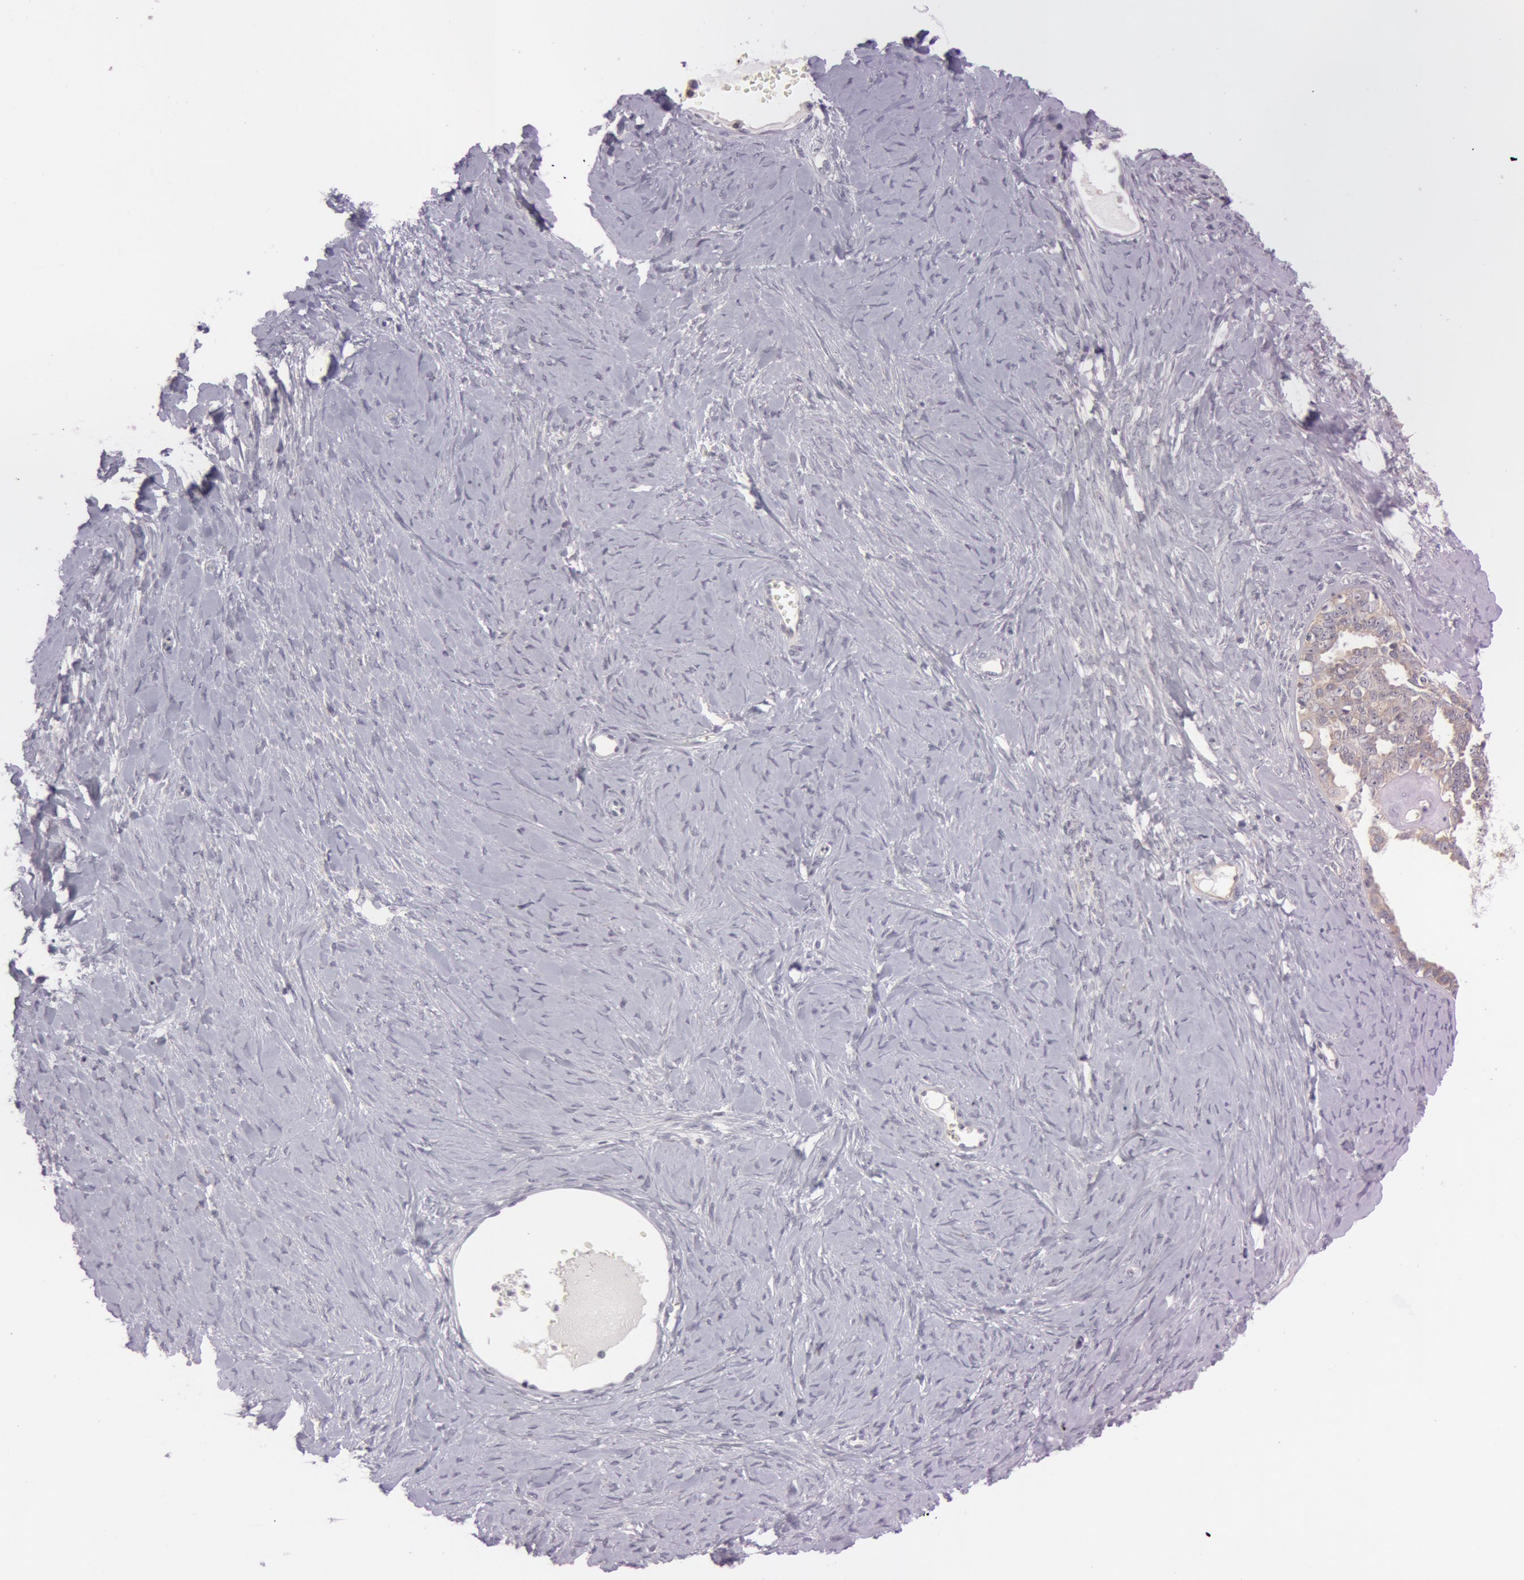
{"staining": {"intensity": "weak", "quantity": "25%-75%", "location": "cytoplasmic/membranous"}, "tissue": "ovarian cancer", "cell_type": "Tumor cells", "image_type": "cancer", "snomed": [{"axis": "morphology", "description": "Cystadenocarcinoma, serous, NOS"}, {"axis": "topography", "description": "Ovary"}], "caption": "Immunohistochemical staining of ovarian serous cystadenocarcinoma exhibits low levels of weak cytoplasmic/membranous protein expression in approximately 25%-75% of tumor cells.", "gene": "RALGAPA1", "patient": {"sex": "female", "age": 71}}